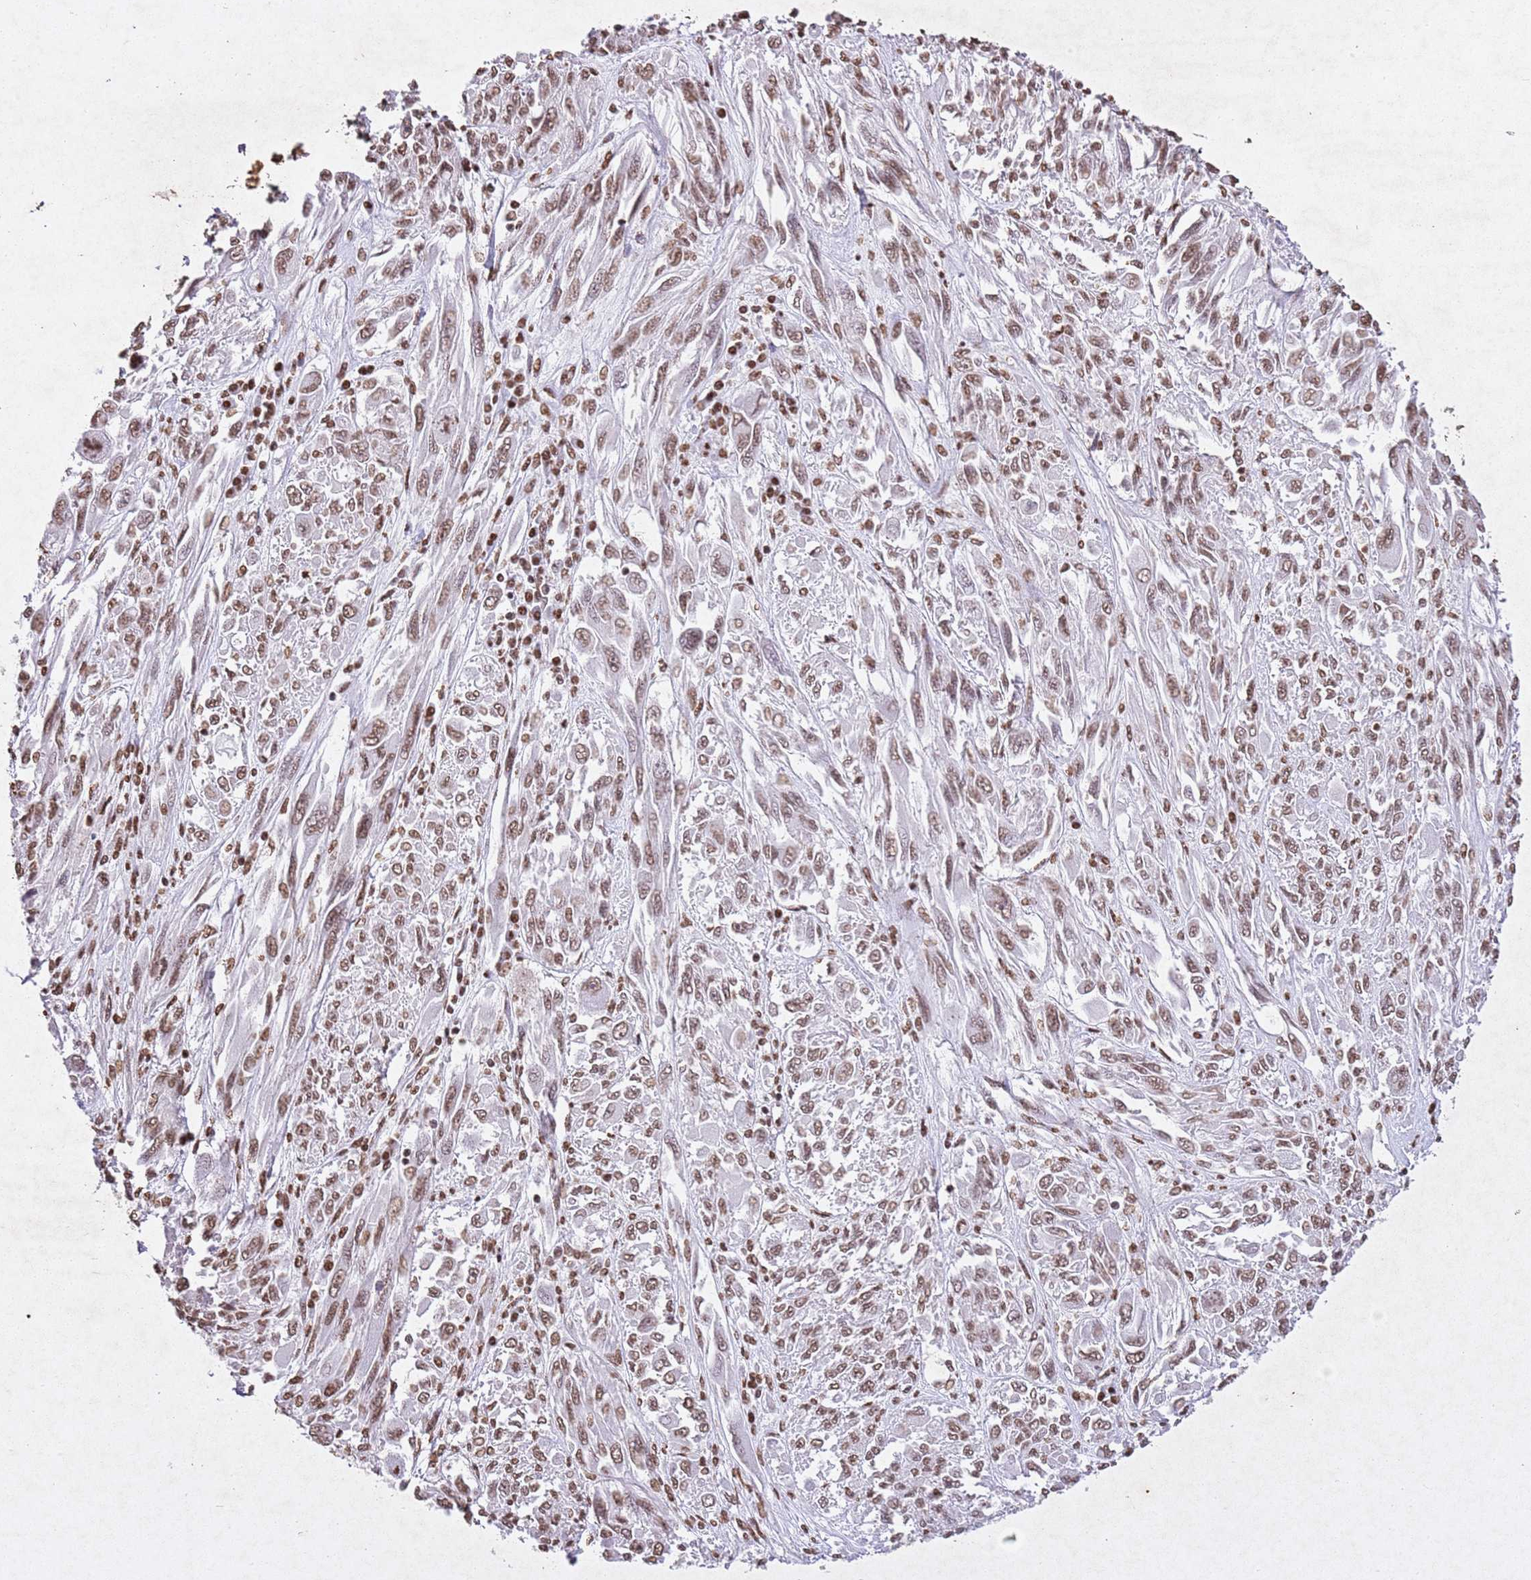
{"staining": {"intensity": "moderate", "quantity": ">75%", "location": "nuclear"}, "tissue": "melanoma", "cell_type": "Tumor cells", "image_type": "cancer", "snomed": [{"axis": "morphology", "description": "Malignant melanoma, NOS"}, {"axis": "topography", "description": "Skin"}], "caption": "Moderate nuclear staining is identified in about >75% of tumor cells in melanoma. (DAB = brown stain, brightfield microscopy at high magnification).", "gene": "BMAL1", "patient": {"sex": "female", "age": 91}}